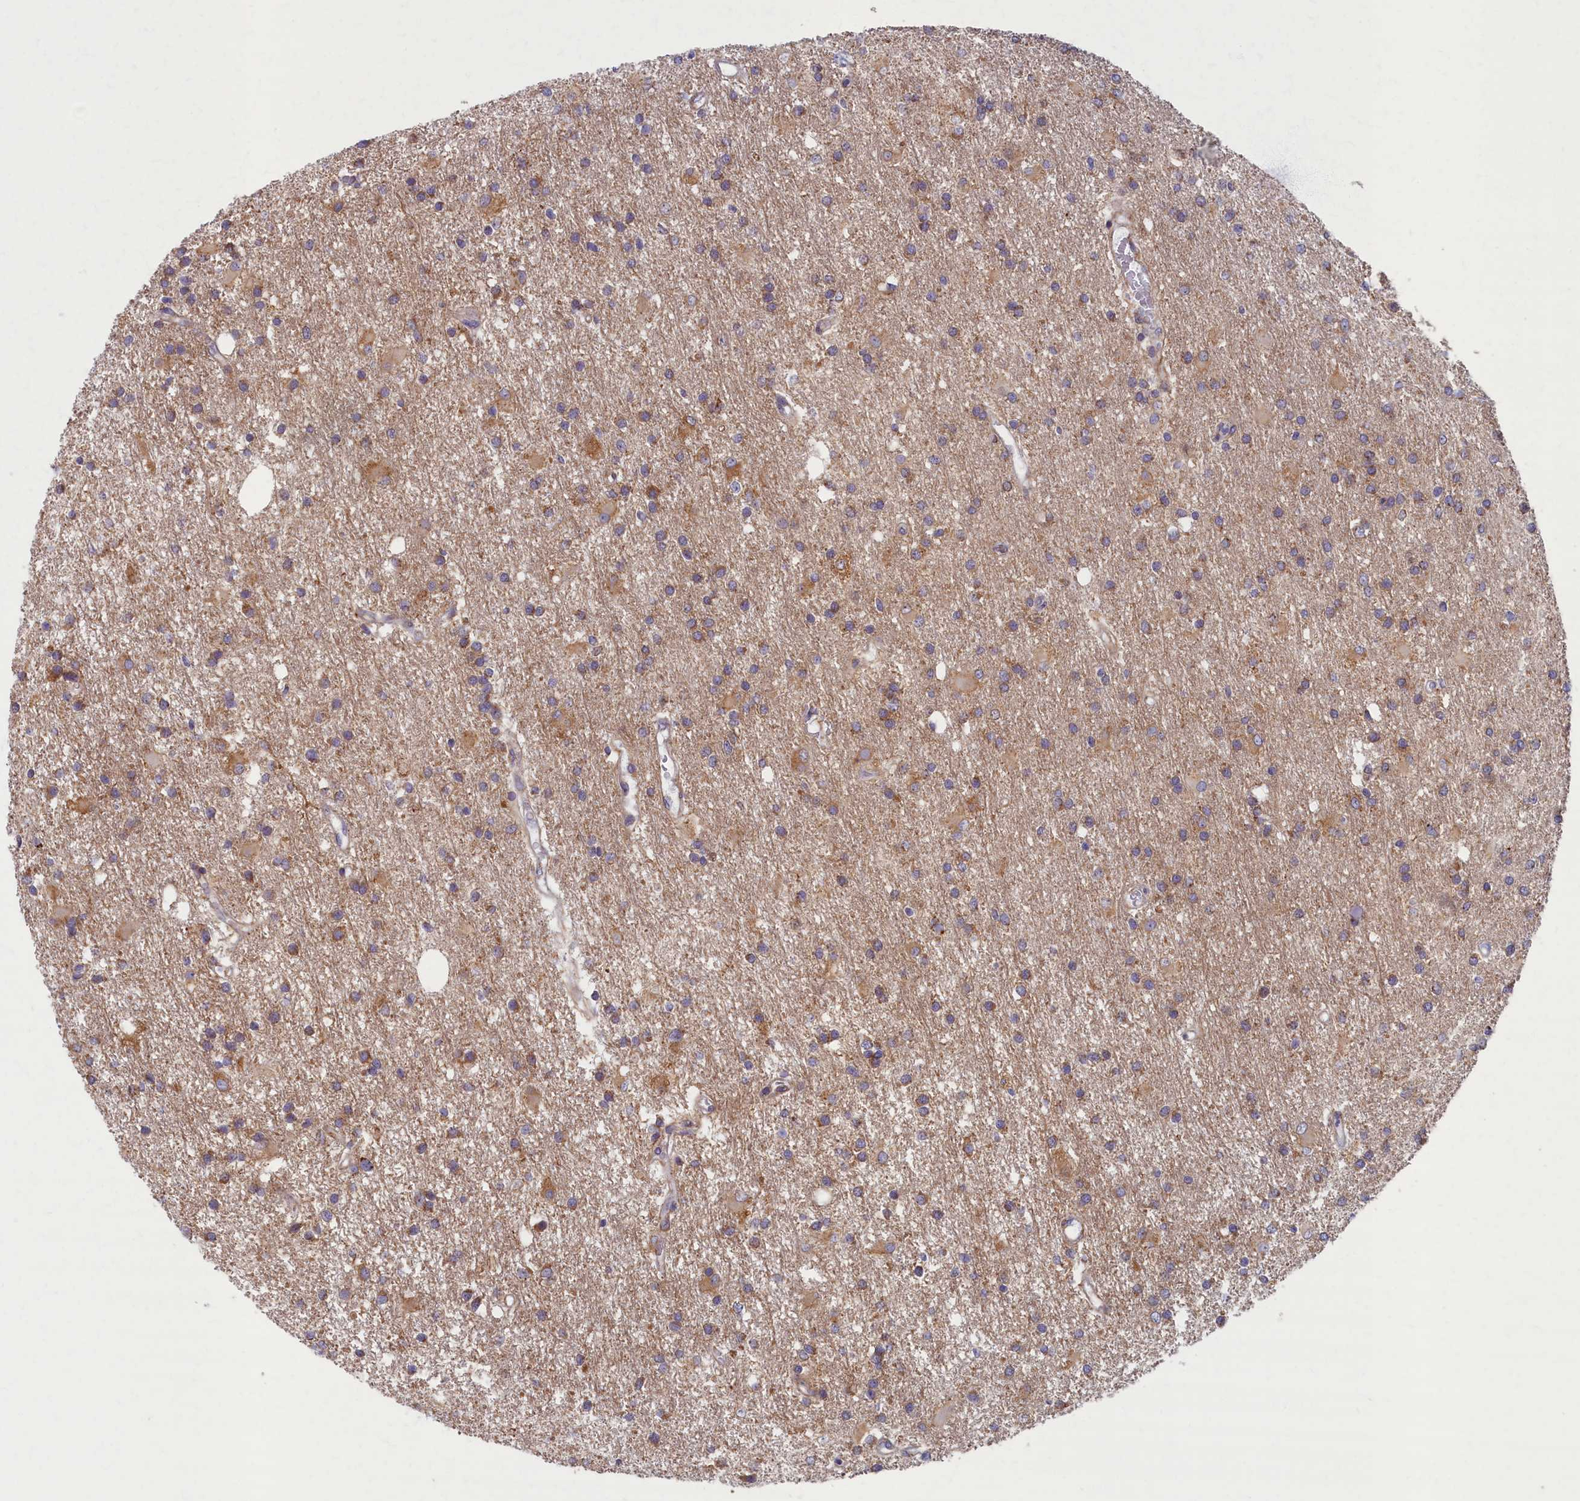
{"staining": {"intensity": "moderate", "quantity": ">75%", "location": "cytoplasmic/membranous"}, "tissue": "glioma", "cell_type": "Tumor cells", "image_type": "cancer", "snomed": [{"axis": "morphology", "description": "Glioma, malignant, High grade"}, {"axis": "topography", "description": "Brain"}], "caption": "Glioma stained for a protein displays moderate cytoplasmic/membranous positivity in tumor cells.", "gene": "MRPS25", "patient": {"sex": "male", "age": 77}}